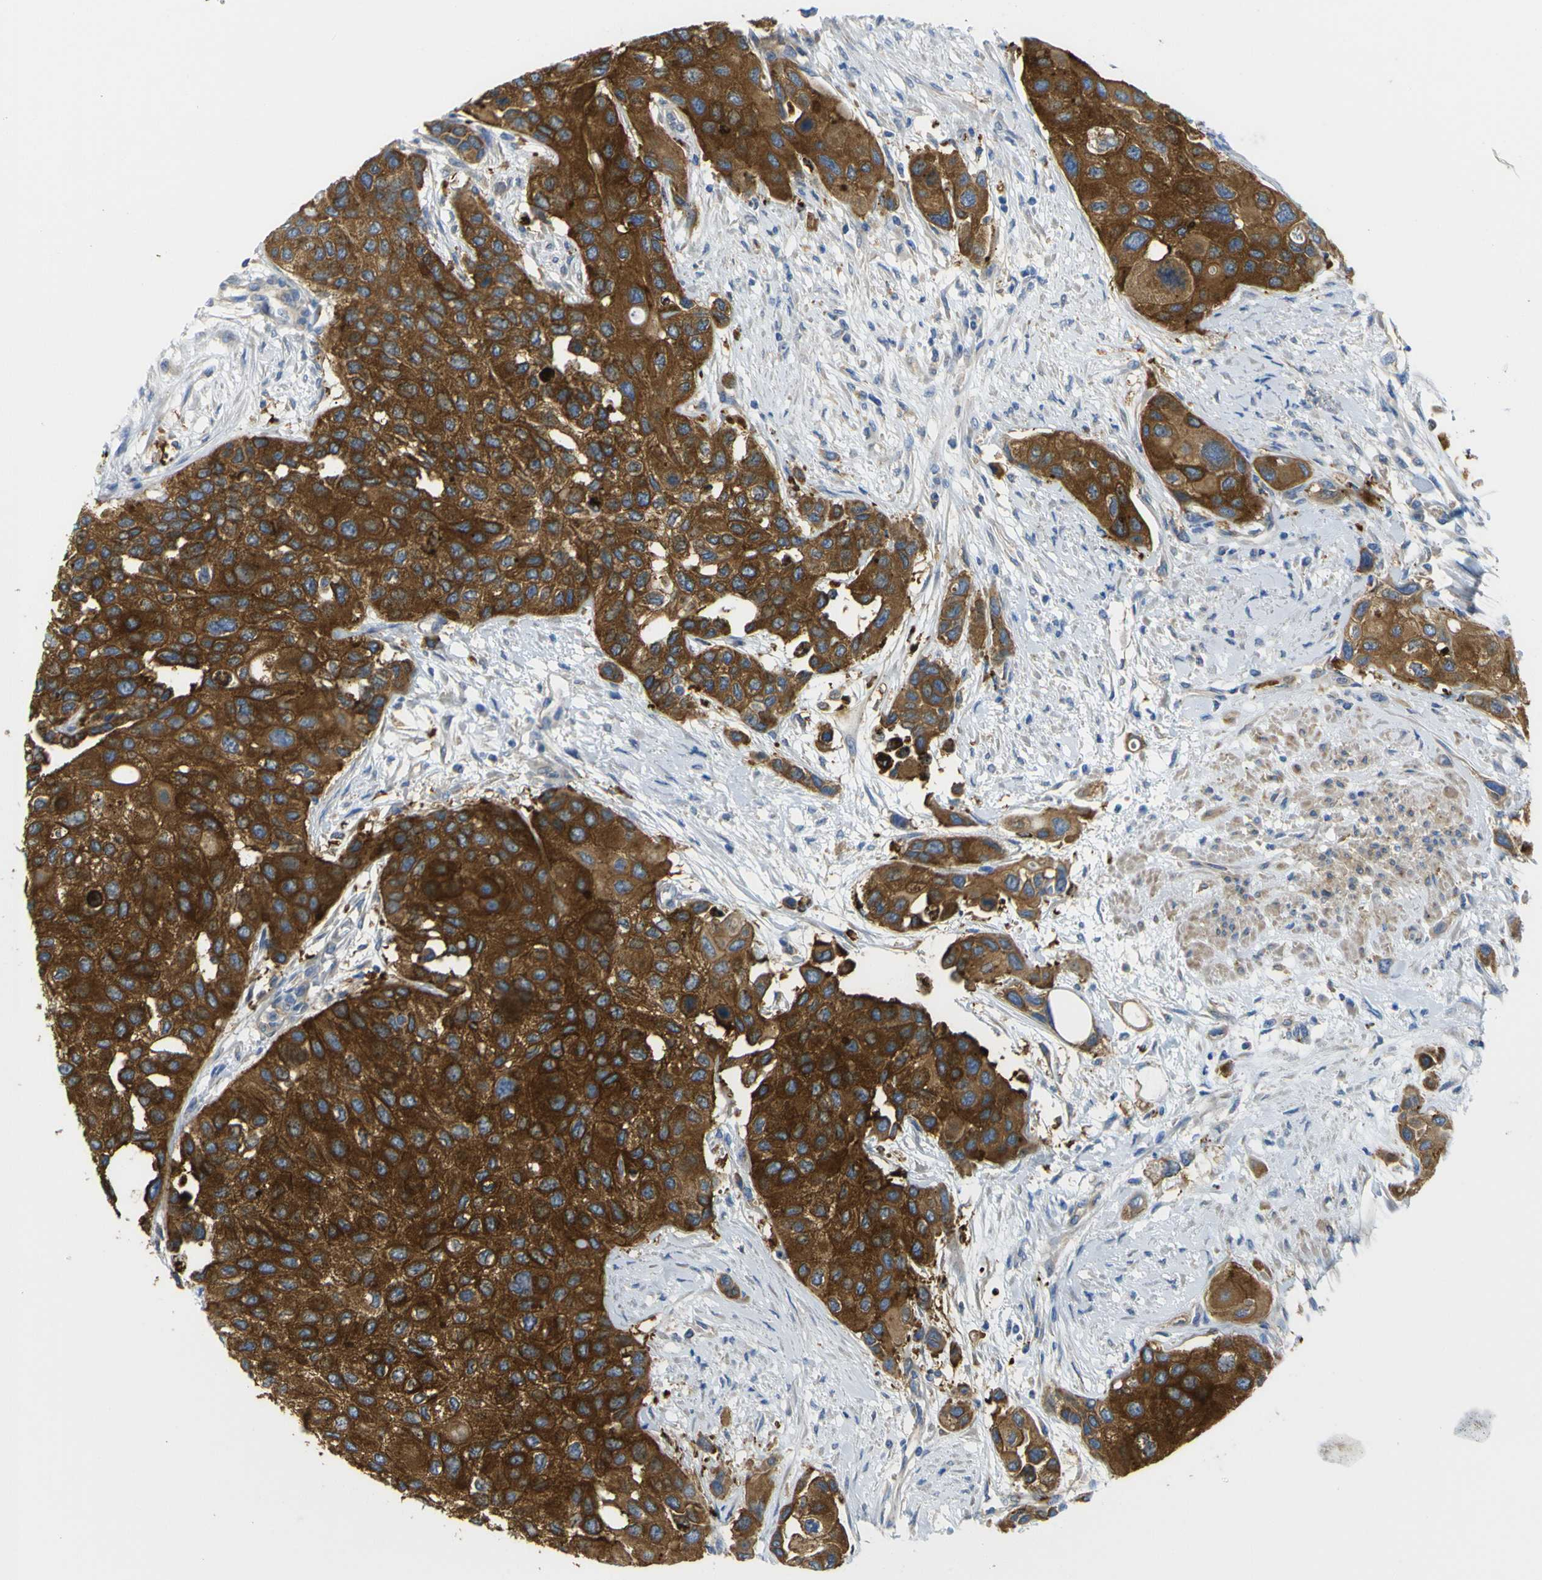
{"staining": {"intensity": "strong", "quantity": ">75%", "location": "cytoplasmic/membranous"}, "tissue": "urothelial cancer", "cell_type": "Tumor cells", "image_type": "cancer", "snomed": [{"axis": "morphology", "description": "Urothelial carcinoma, High grade"}, {"axis": "topography", "description": "Urinary bladder"}], "caption": "This histopathology image displays IHC staining of human urothelial cancer, with high strong cytoplasmic/membranous expression in approximately >75% of tumor cells.", "gene": "SYPL1", "patient": {"sex": "female", "age": 56}}